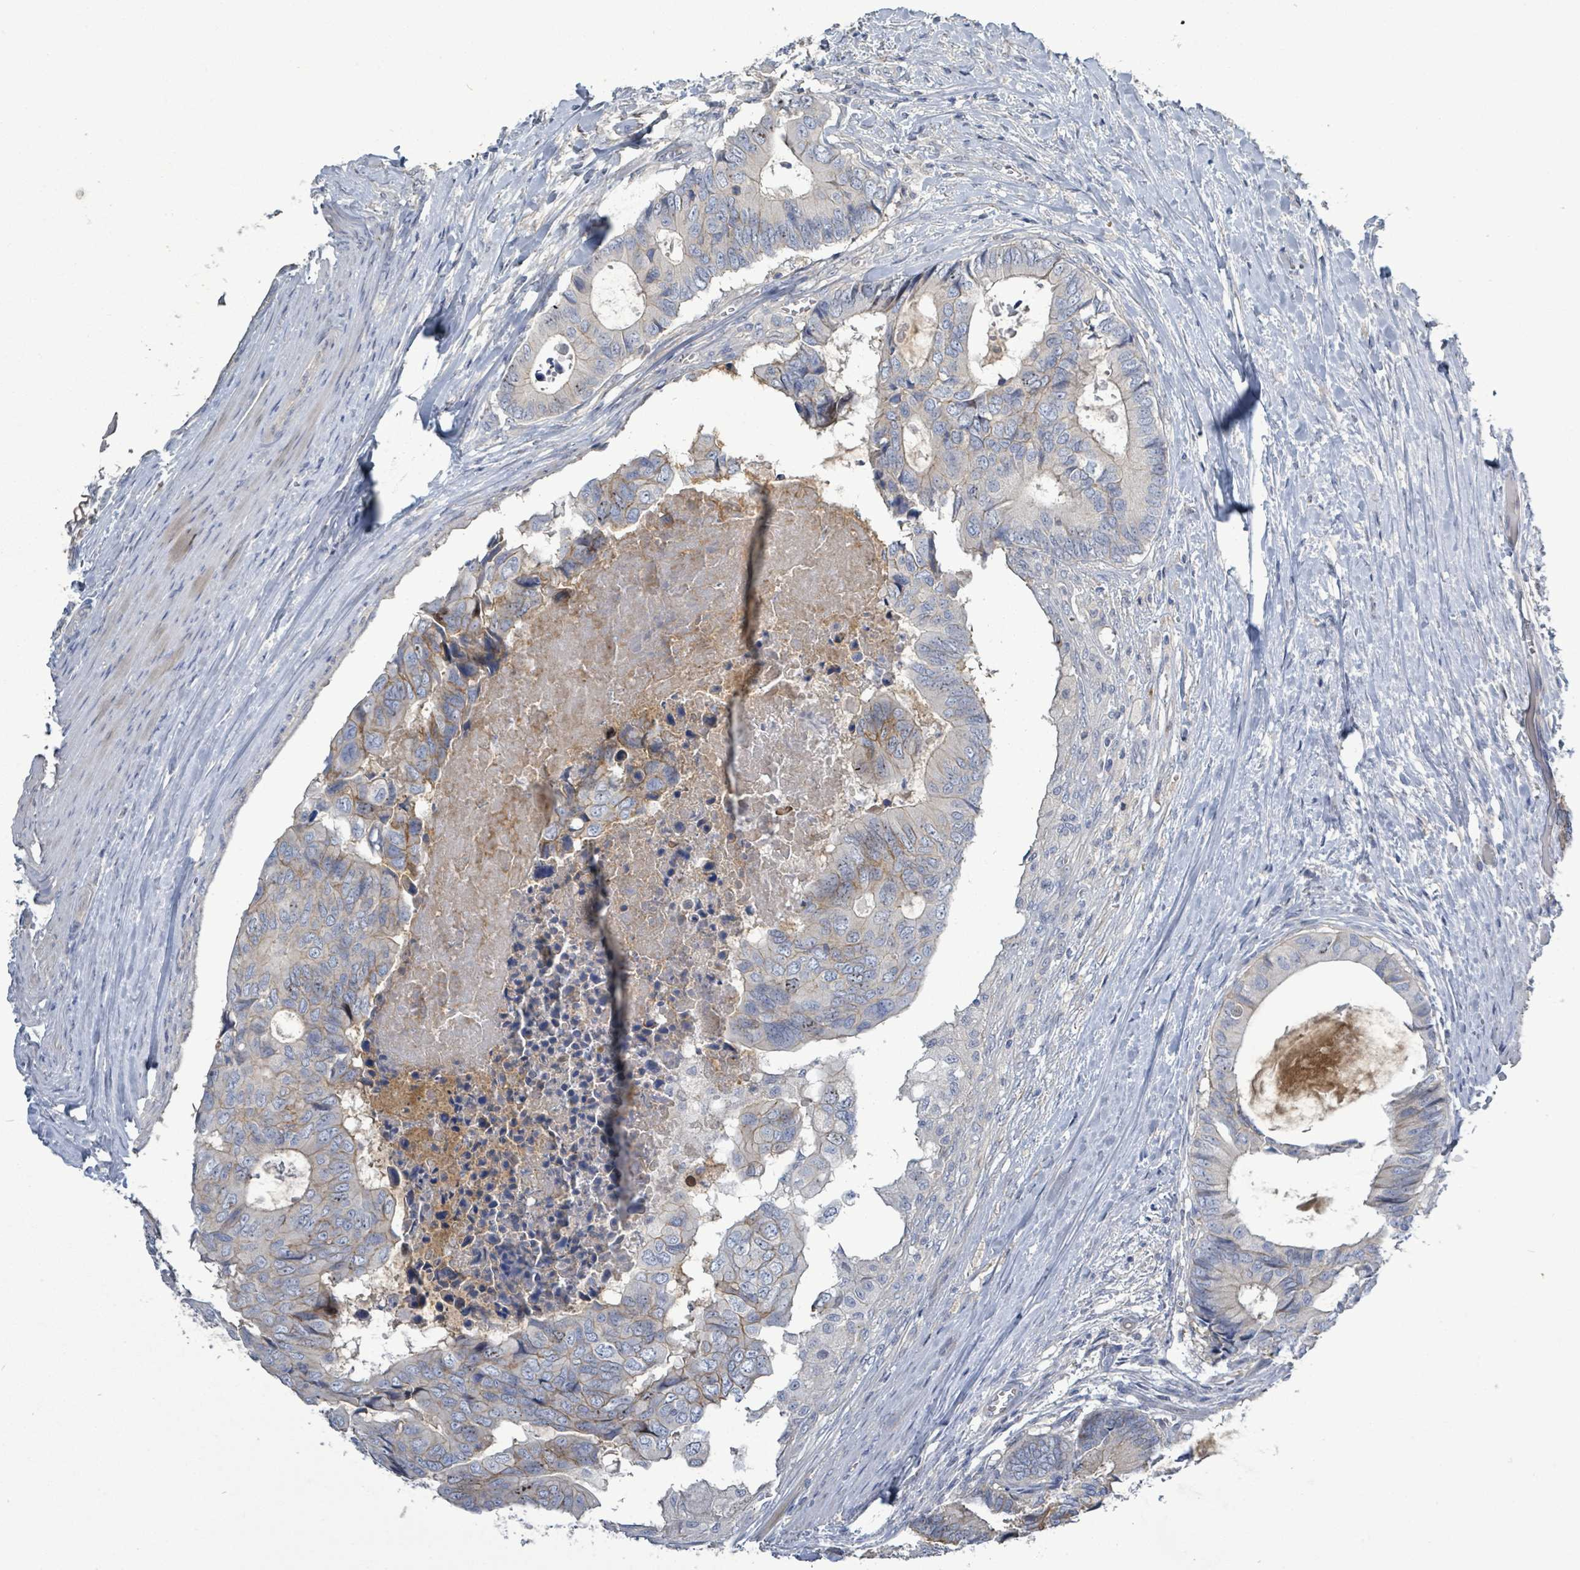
{"staining": {"intensity": "moderate", "quantity": "<25%", "location": "cytoplasmic/membranous"}, "tissue": "colorectal cancer", "cell_type": "Tumor cells", "image_type": "cancer", "snomed": [{"axis": "morphology", "description": "Adenocarcinoma, NOS"}, {"axis": "topography", "description": "Colon"}], "caption": "Immunohistochemistry of human colorectal cancer displays low levels of moderate cytoplasmic/membranous expression in about <25% of tumor cells. (brown staining indicates protein expression, while blue staining denotes nuclei).", "gene": "KRAS", "patient": {"sex": "male", "age": 85}}